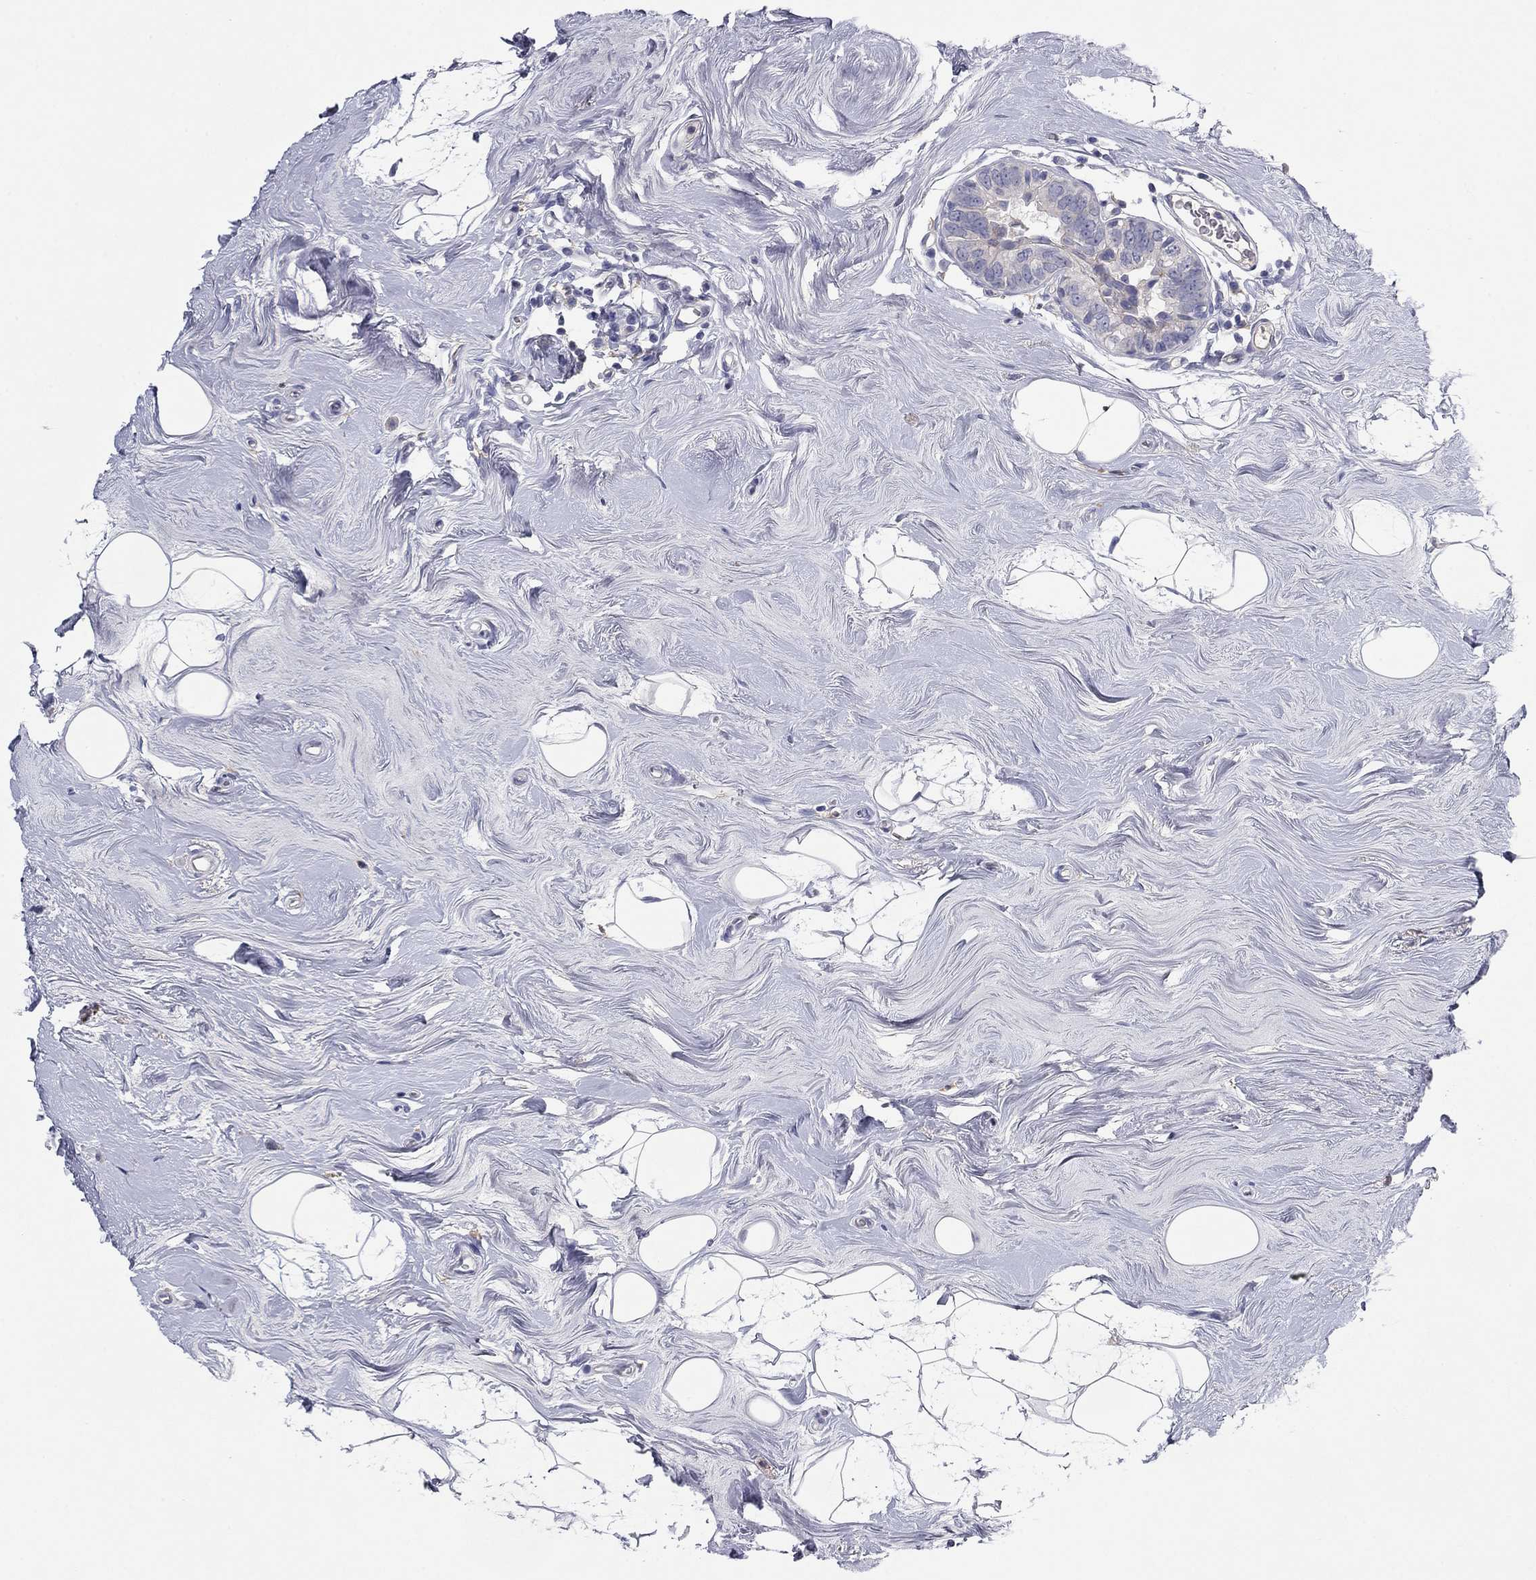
{"staining": {"intensity": "negative", "quantity": "none", "location": "none"}, "tissue": "breast cancer", "cell_type": "Tumor cells", "image_type": "cancer", "snomed": [{"axis": "morphology", "description": "Duct carcinoma"}, {"axis": "topography", "description": "Breast"}], "caption": "Tumor cells show no significant expression in breast cancer.", "gene": "CNTNAP4", "patient": {"sex": "female", "age": 55}}